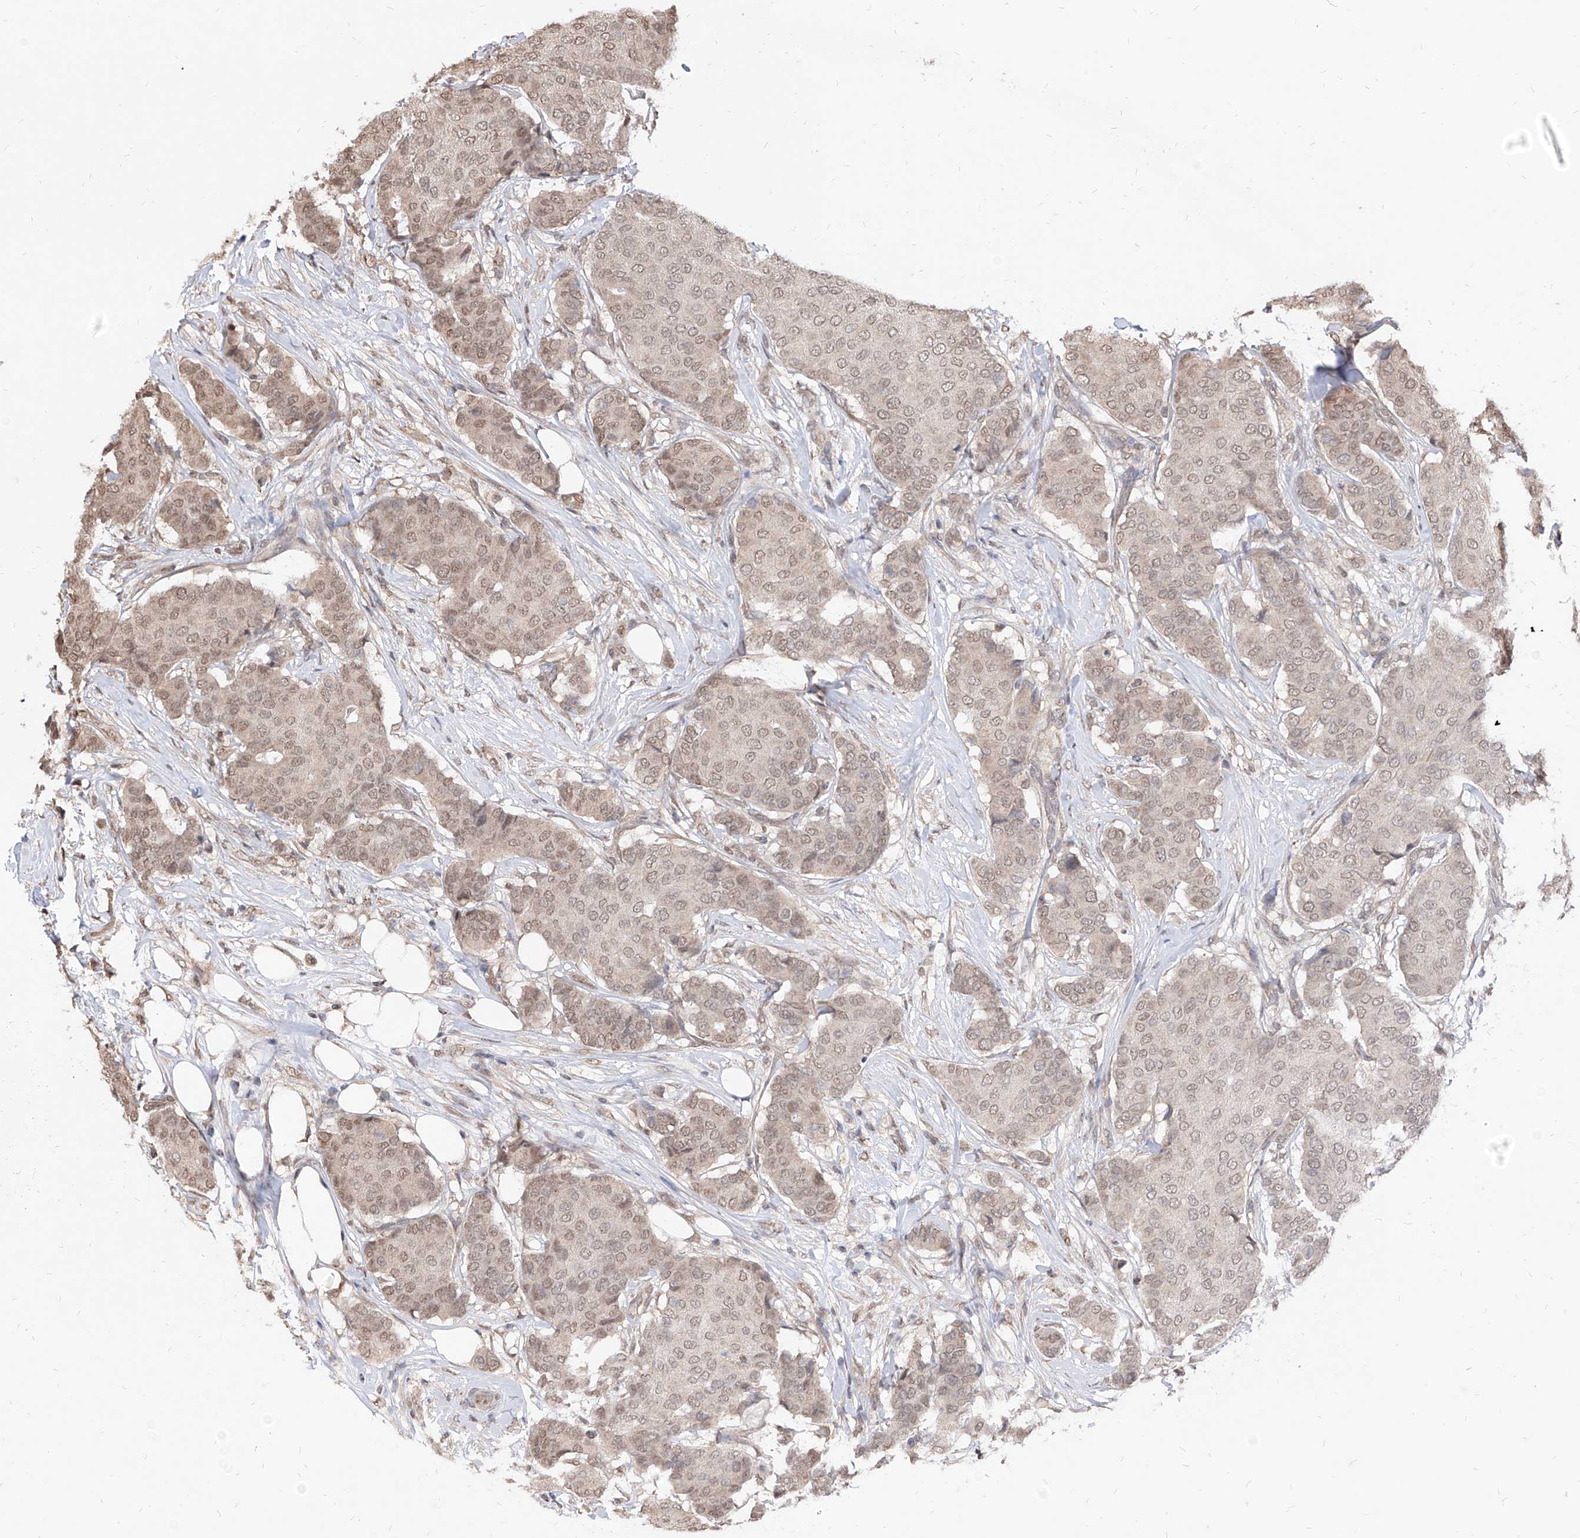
{"staining": {"intensity": "weak", "quantity": ">75%", "location": "nuclear"}, "tissue": "breast cancer", "cell_type": "Tumor cells", "image_type": "cancer", "snomed": [{"axis": "morphology", "description": "Duct carcinoma"}, {"axis": "topography", "description": "Breast"}], "caption": "The micrograph shows immunohistochemical staining of infiltrating ductal carcinoma (breast). There is weak nuclear expression is present in approximately >75% of tumor cells. (DAB IHC with brightfield microscopy, high magnification).", "gene": "C8orf82", "patient": {"sex": "female", "age": 75}}